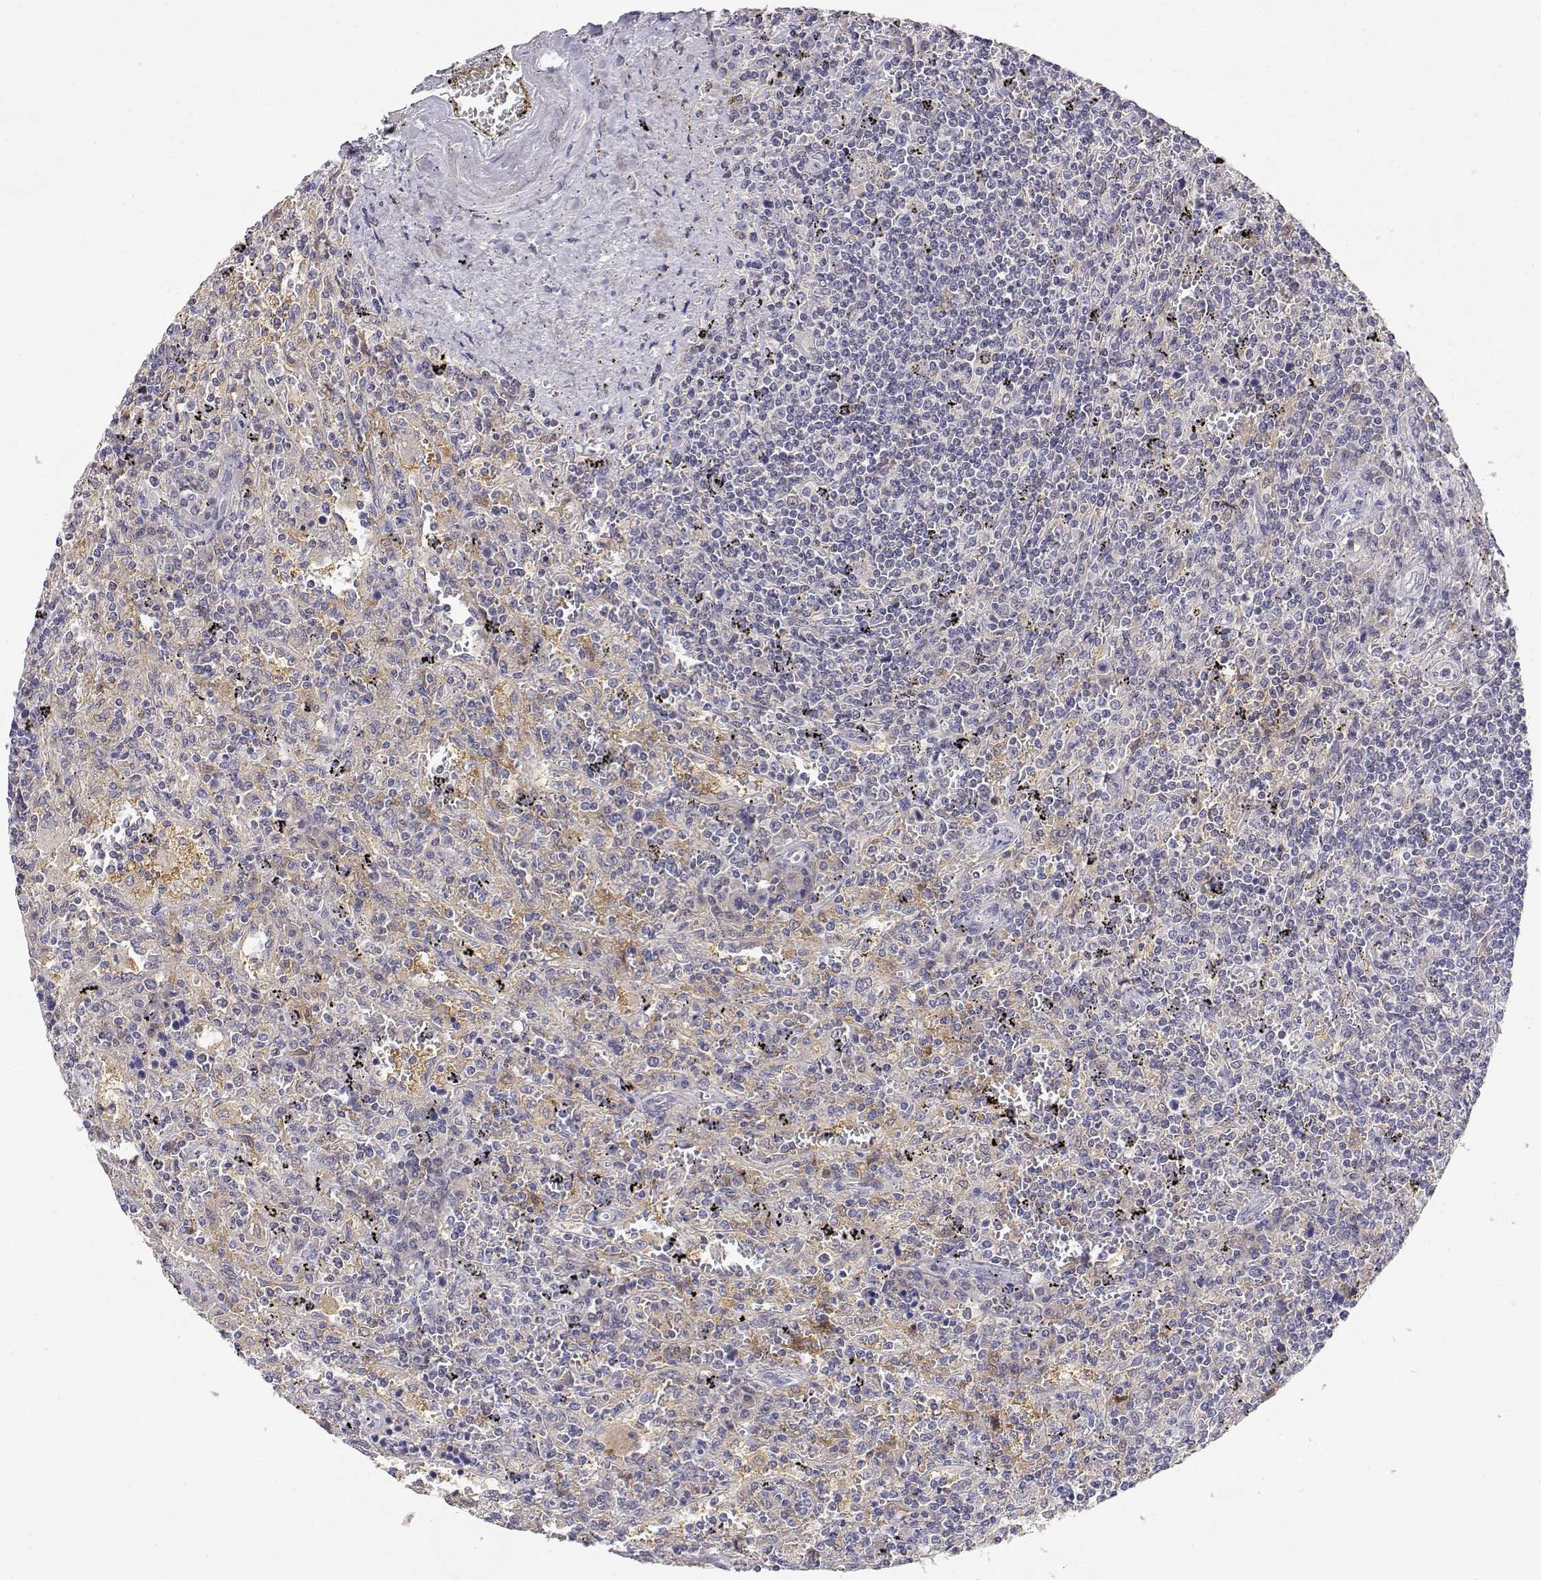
{"staining": {"intensity": "weak", "quantity": "<25%", "location": "cytoplasmic/membranous"}, "tissue": "lymphoma", "cell_type": "Tumor cells", "image_type": "cancer", "snomed": [{"axis": "morphology", "description": "Malignant lymphoma, non-Hodgkin's type, Low grade"}, {"axis": "topography", "description": "Spleen"}], "caption": "Tumor cells show no significant protein positivity in lymphoma.", "gene": "ADA", "patient": {"sex": "male", "age": 62}}